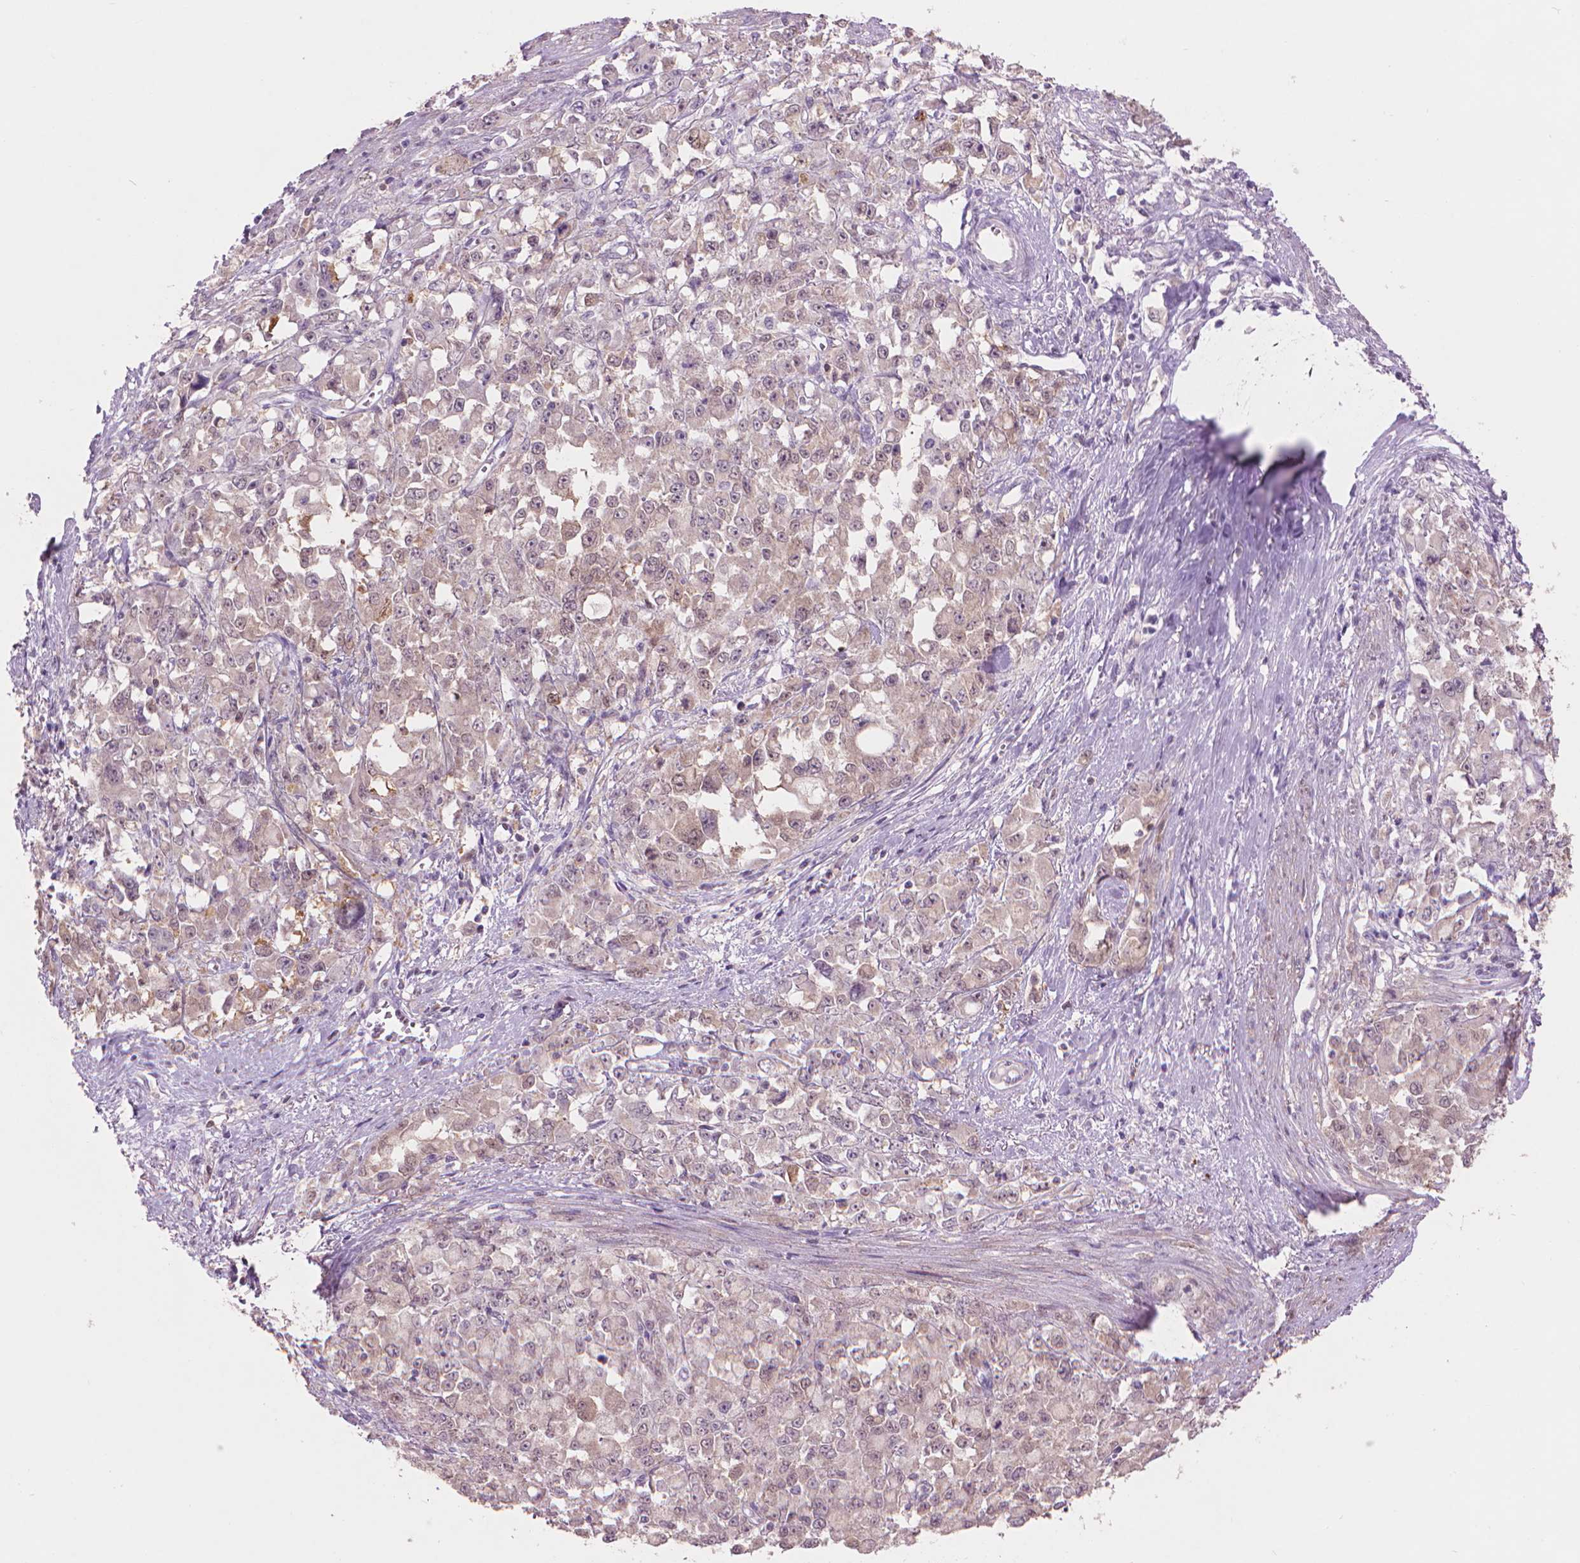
{"staining": {"intensity": "weak", "quantity": "<25%", "location": "cytoplasmic/membranous,nuclear"}, "tissue": "stomach cancer", "cell_type": "Tumor cells", "image_type": "cancer", "snomed": [{"axis": "morphology", "description": "Adenocarcinoma, NOS"}, {"axis": "topography", "description": "Stomach"}], "caption": "Immunohistochemistry image of human stomach adenocarcinoma stained for a protein (brown), which exhibits no staining in tumor cells.", "gene": "ENO2", "patient": {"sex": "female", "age": 76}}